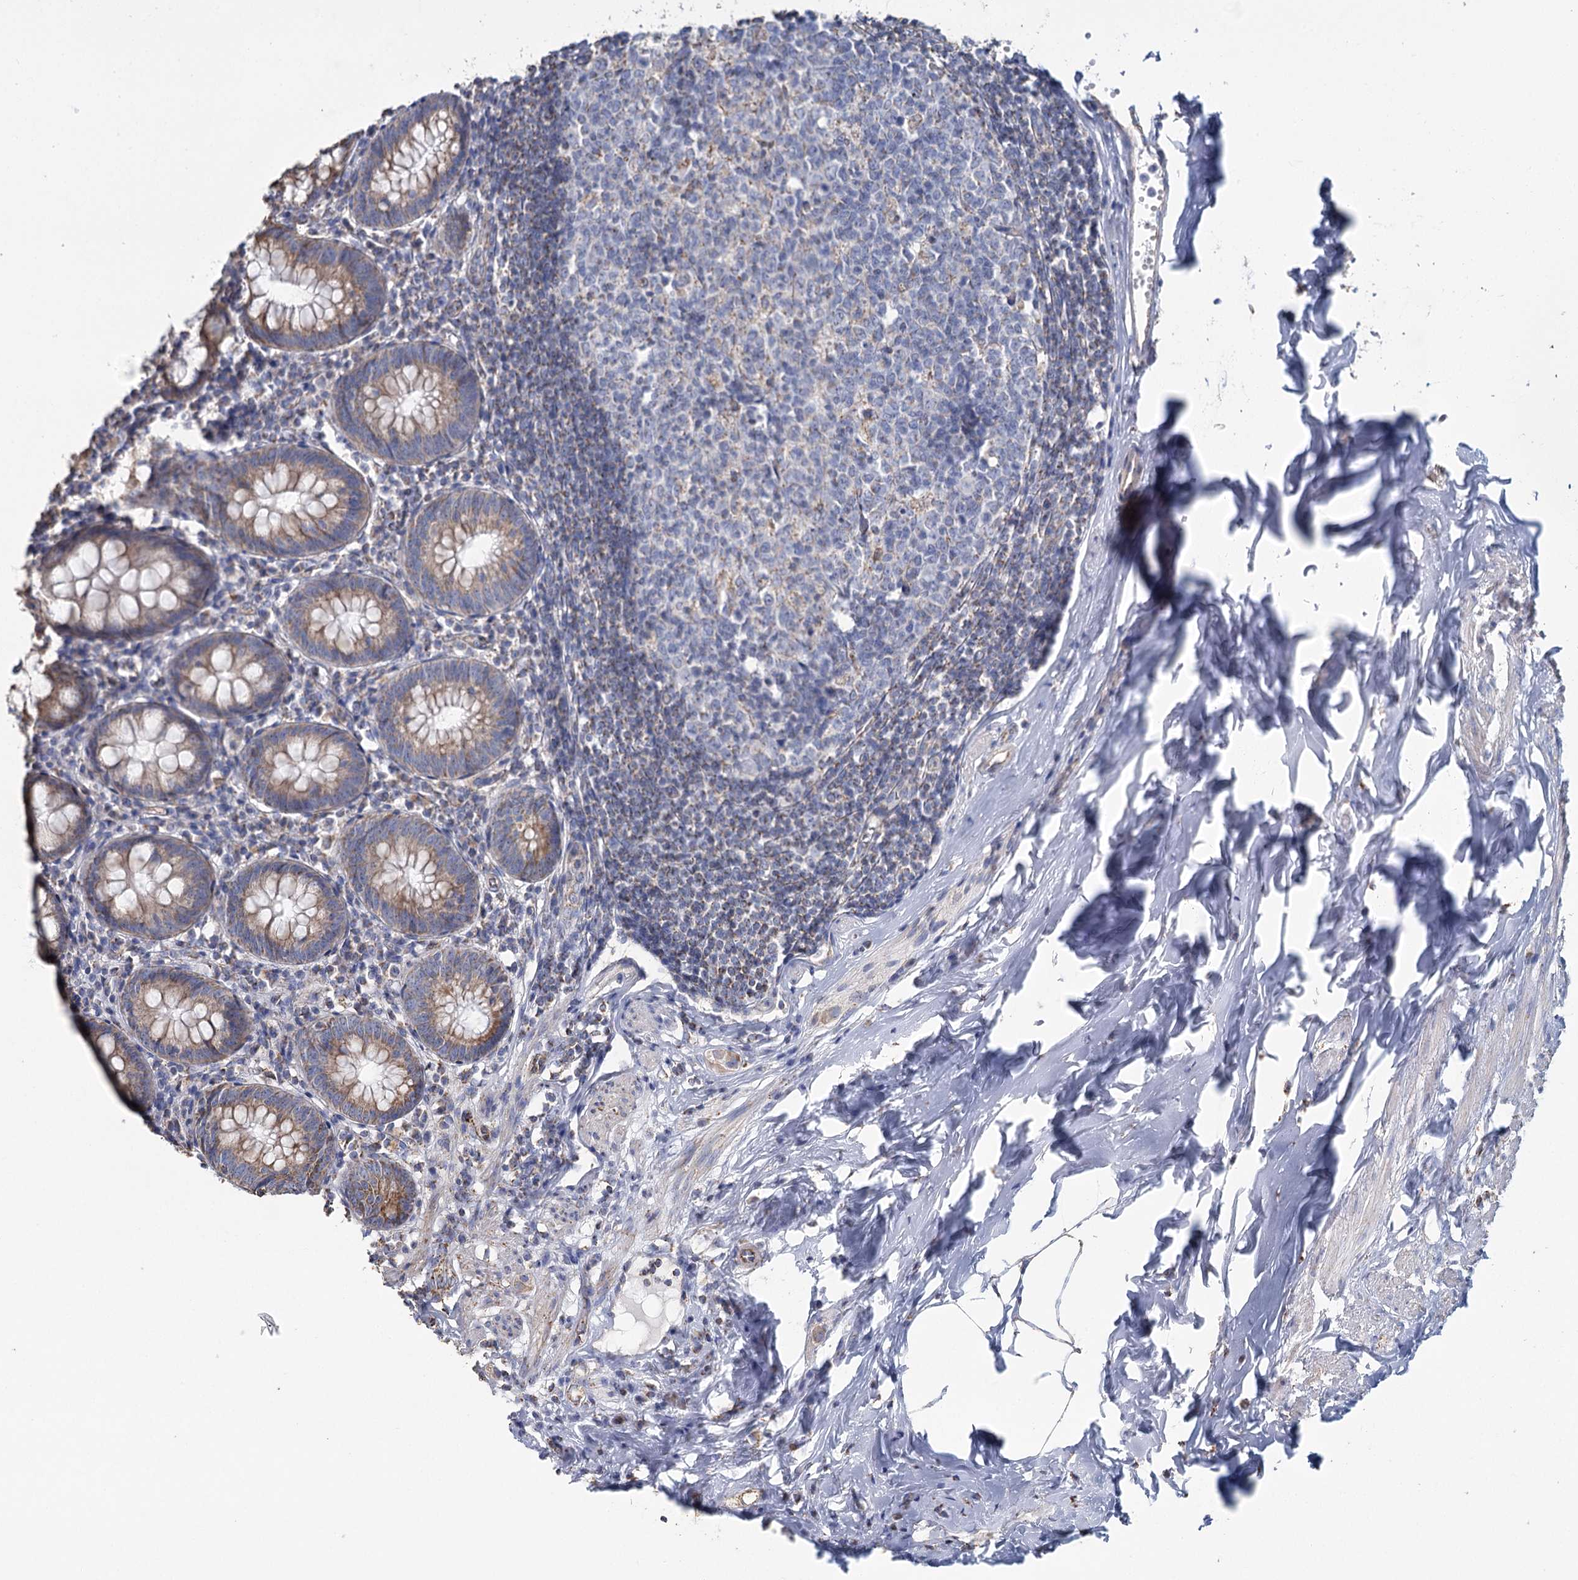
{"staining": {"intensity": "moderate", "quantity": ">75%", "location": "cytoplasmic/membranous"}, "tissue": "appendix", "cell_type": "Glandular cells", "image_type": "normal", "snomed": [{"axis": "morphology", "description": "Normal tissue, NOS"}, {"axis": "topography", "description": "Appendix"}], "caption": "The image exhibits a brown stain indicating the presence of a protein in the cytoplasmic/membranous of glandular cells in appendix.", "gene": "MRPL44", "patient": {"sex": "female", "age": 54}}